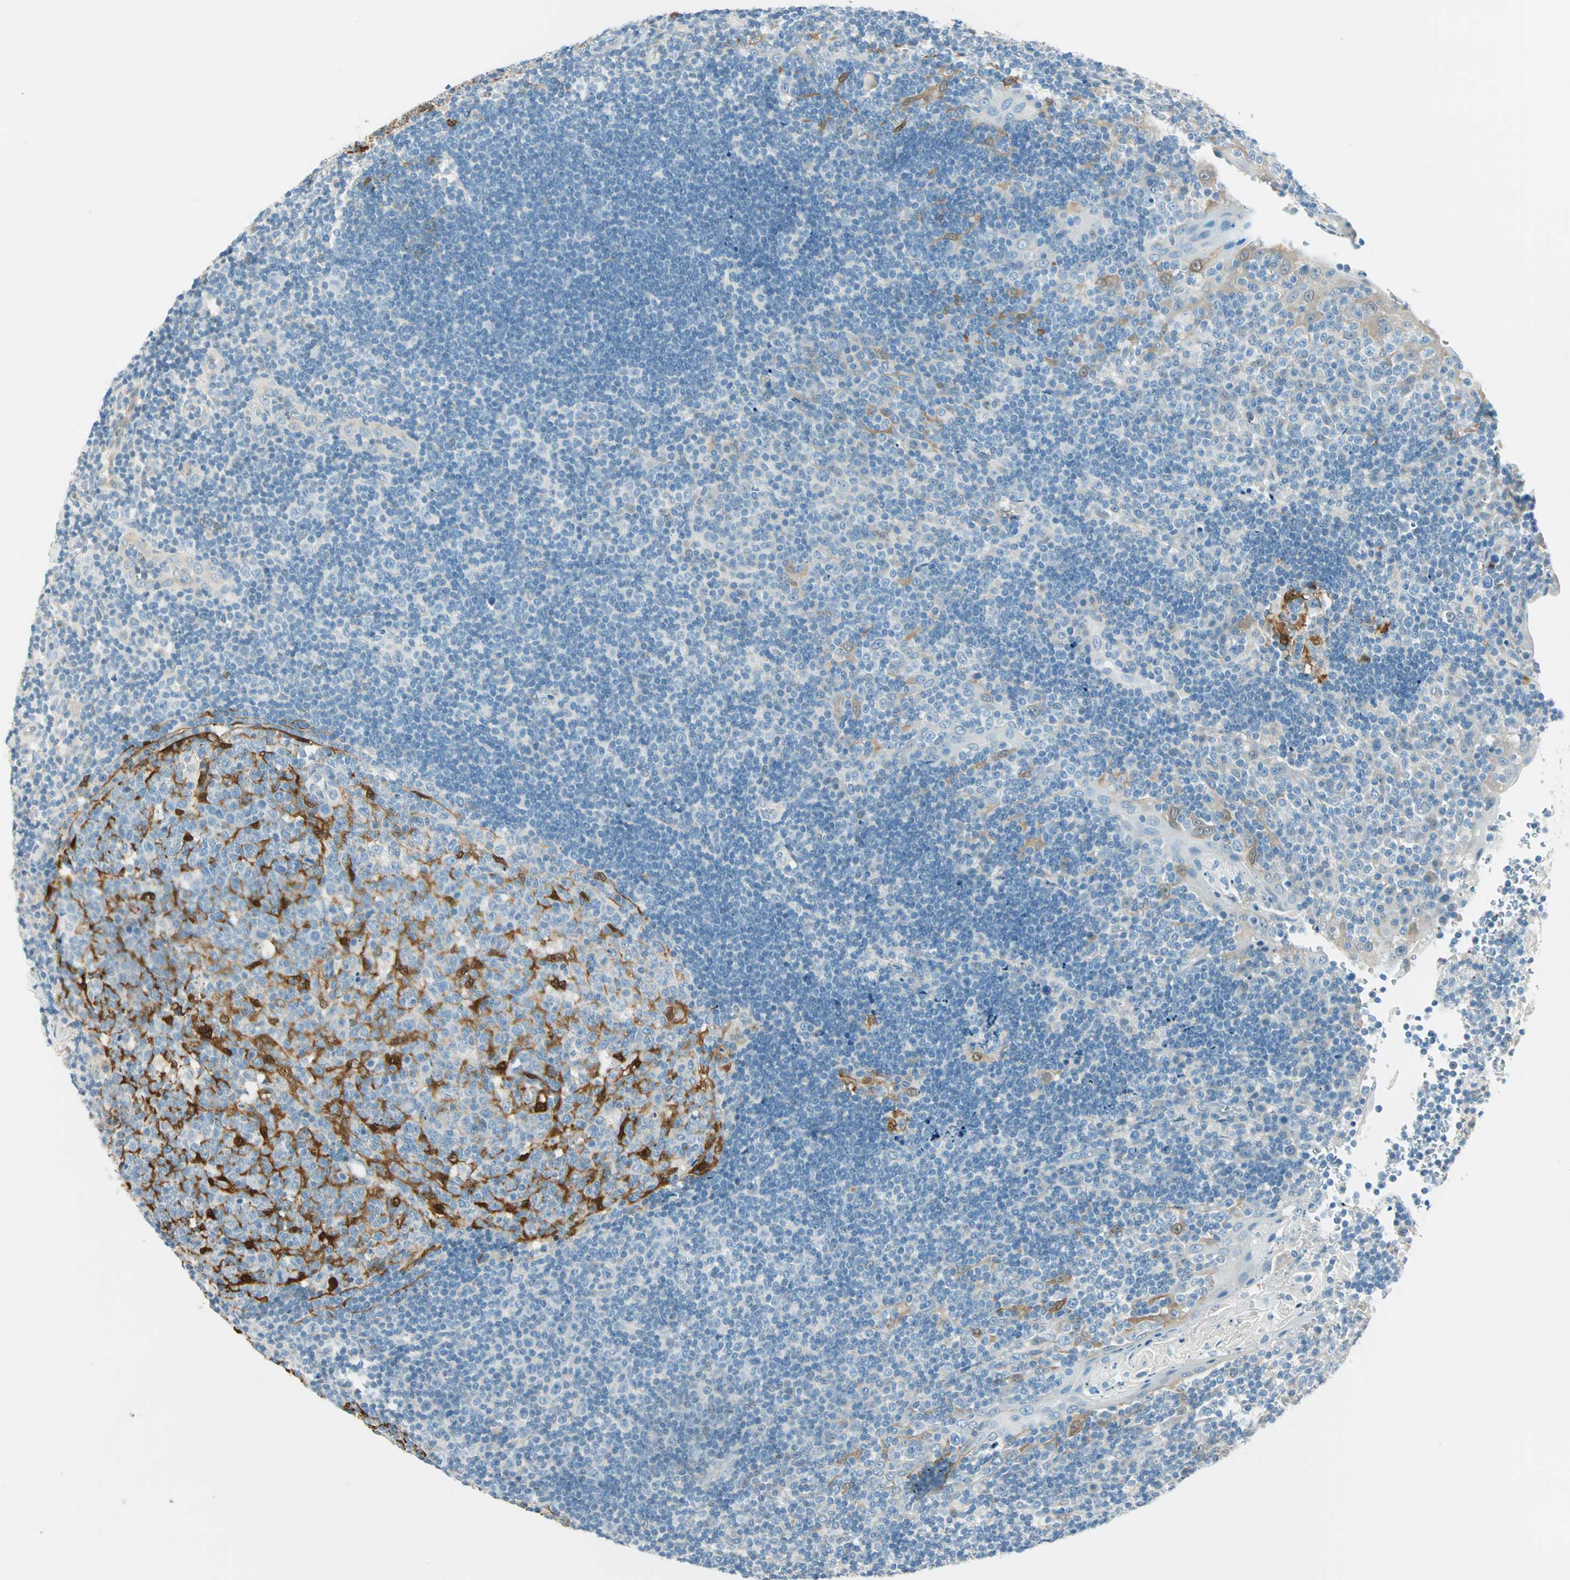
{"staining": {"intensity": "strong", "quantity": "<25%", "location": "cytoplasmic/membranous,nuclear"}, "tissue": "tonsil", "cell_type": "Germinal center cells", "image_type": "normal", "snomed": [{"axis": "morphology", "description": "Normal tissue, NOS"}, {"axis": "topography", "description": "Tonsil"}], "caption": "Human tonsil stained for a protein (brown) demonstrates strong cytoplasmic/membranous,nuclear positive staining in about <25% of germinal center cells.", "gene": "S100A1", "patient": {"sex": "female", "age": 40}}